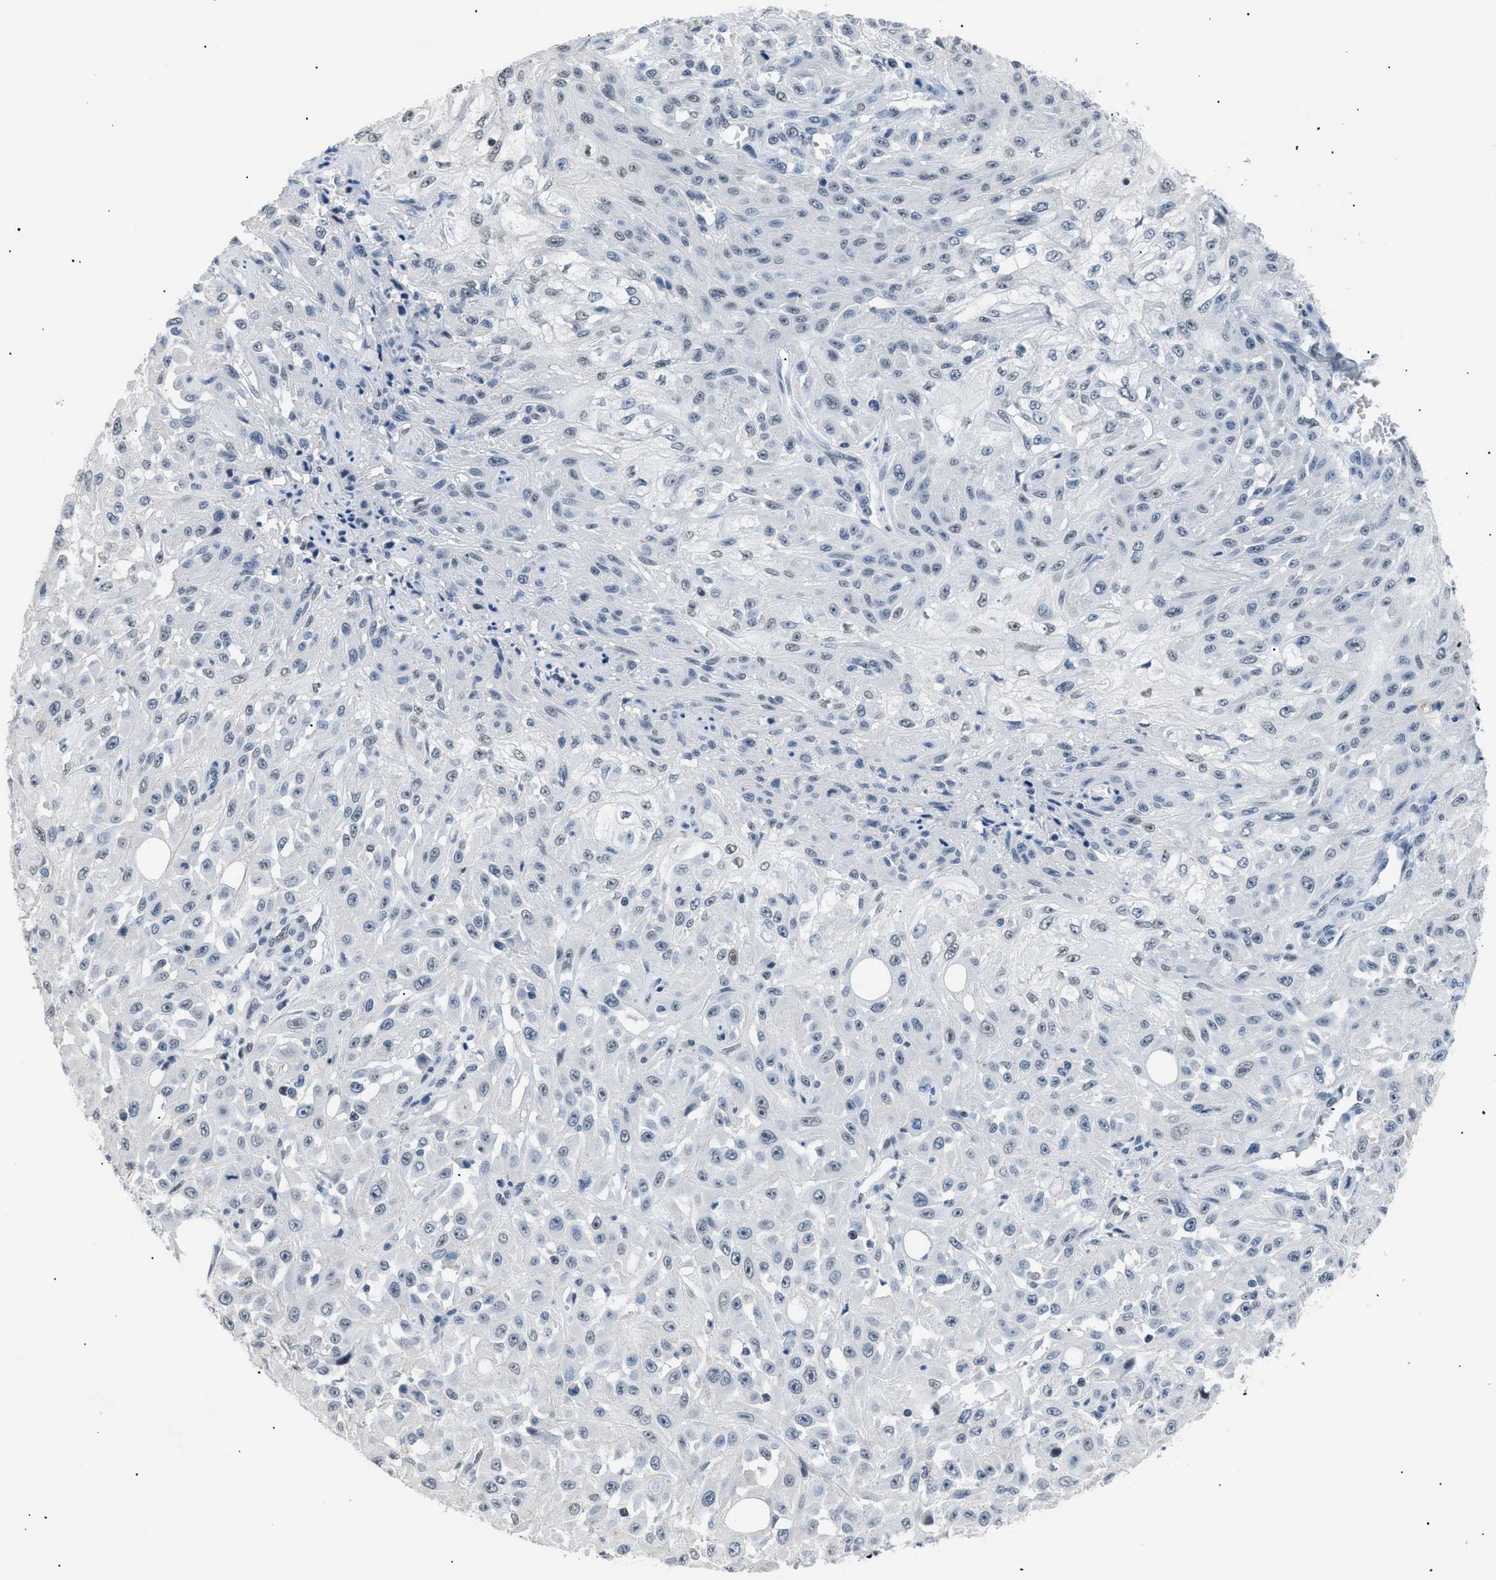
{"staining": {"intensity": "negative", "quantity": "none", "location": "none"}, "tissue": "skin cancer", "cell_type": "Tumor cells", "image_type": "cancer", "snomed": [{"axis": "morphology", "description": "Squamous cell carcinoma, NOS"}, {"axis": "morphology", "description": "Squamous cell carcinoma, metastatic, NOS"}, {"axis": "topography", "description": "Skin"}, {"axis": "topography", "description": "Lymph node"}], "caption": "IHC histopathology image of neoplastic tissue: human skin squamous cell carcinoma stained with DAB displays no significant protein staining in tumor cells. (DAB immunohistochemistry (IHC), high magnification).", "gene": "KCNC3", "patient": {"sex": "male", "age": 75}}